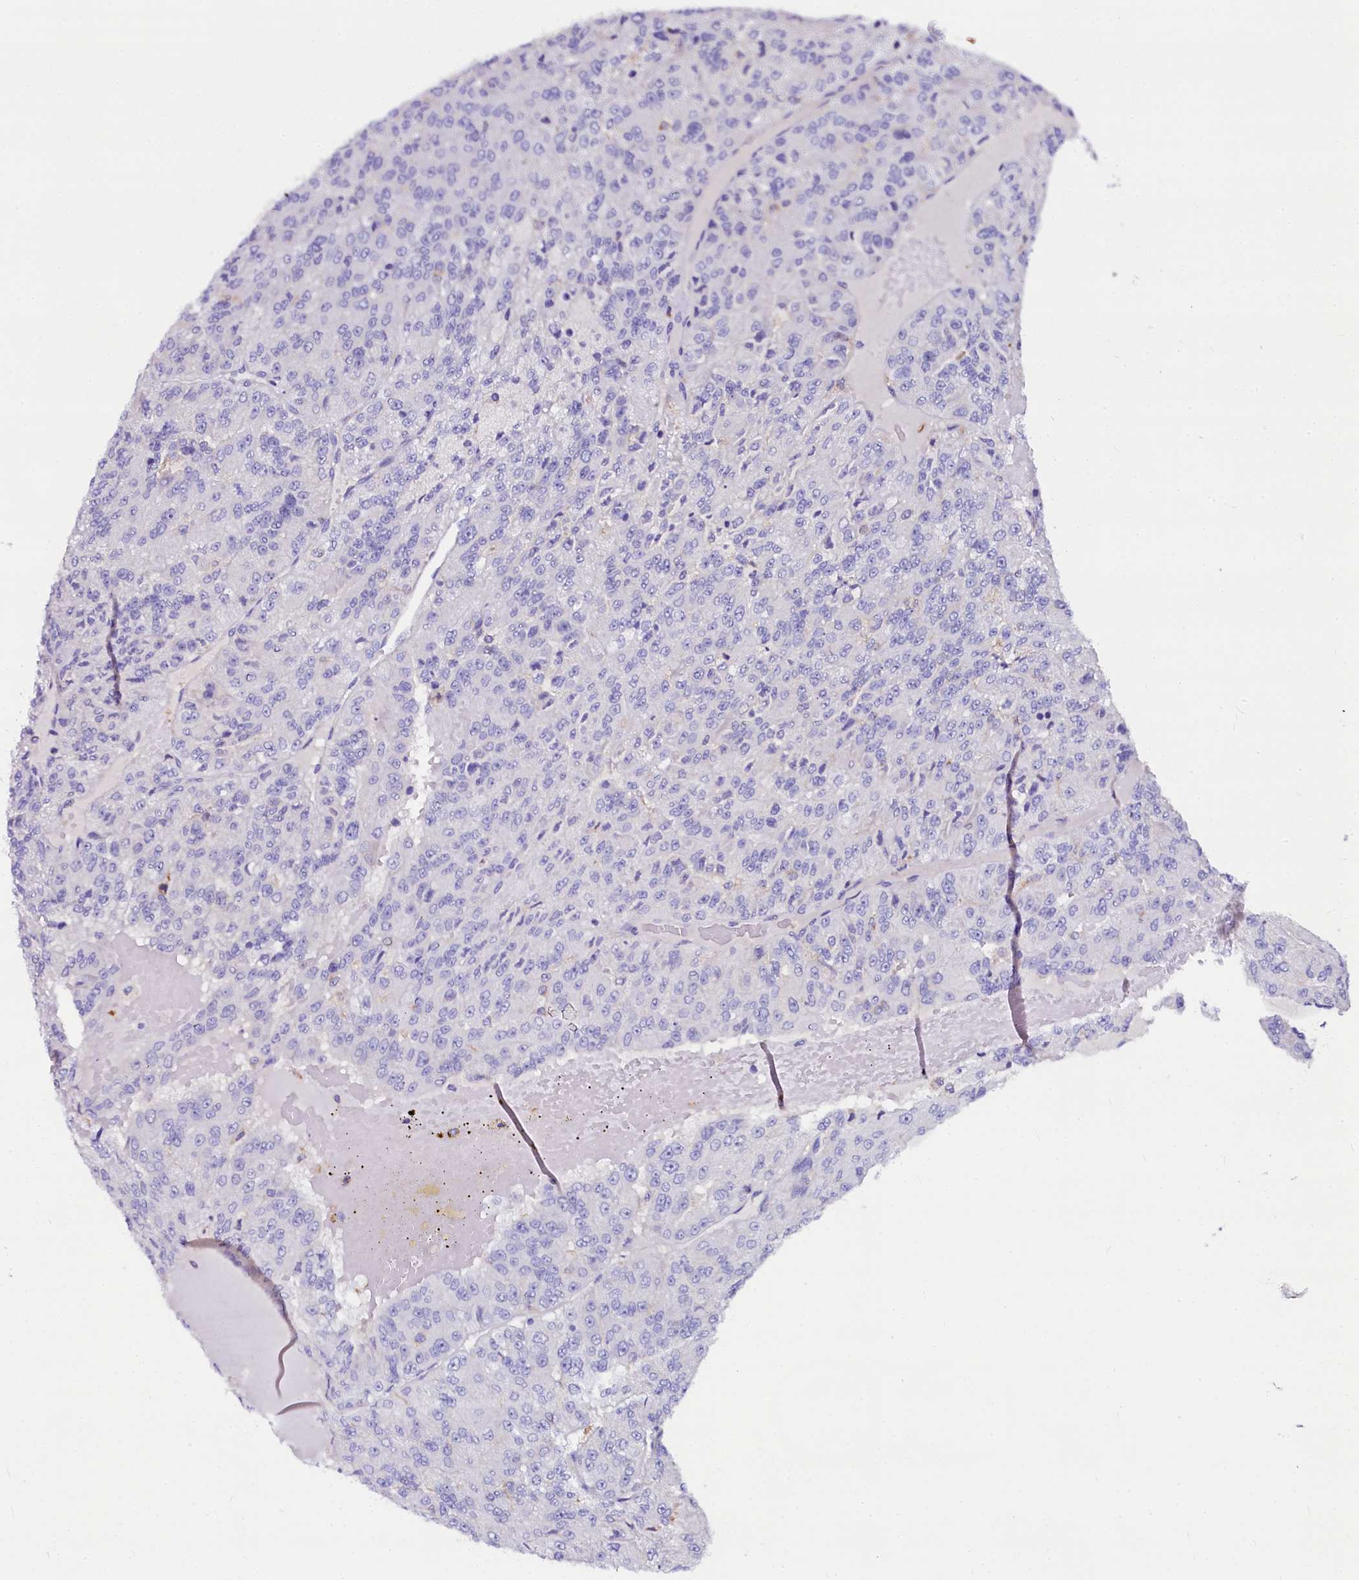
{"staining": {"intensity": "negative", "quantity": "none", "location": "none"}, "tissue": "renal cancer", "cell_type": "Tumor cells", "image_type": "cancer", "snomed": [{"axis": "morphology", "description": "Adenocarcinoma, NOS"}, {"axis": "topography", "description": "Kidney"}], "caption": "Tumor cells show no significant protein positivity in renal cancer.", "gene": "OTOL1", "patient": {"sex": "female", "age": 63}}